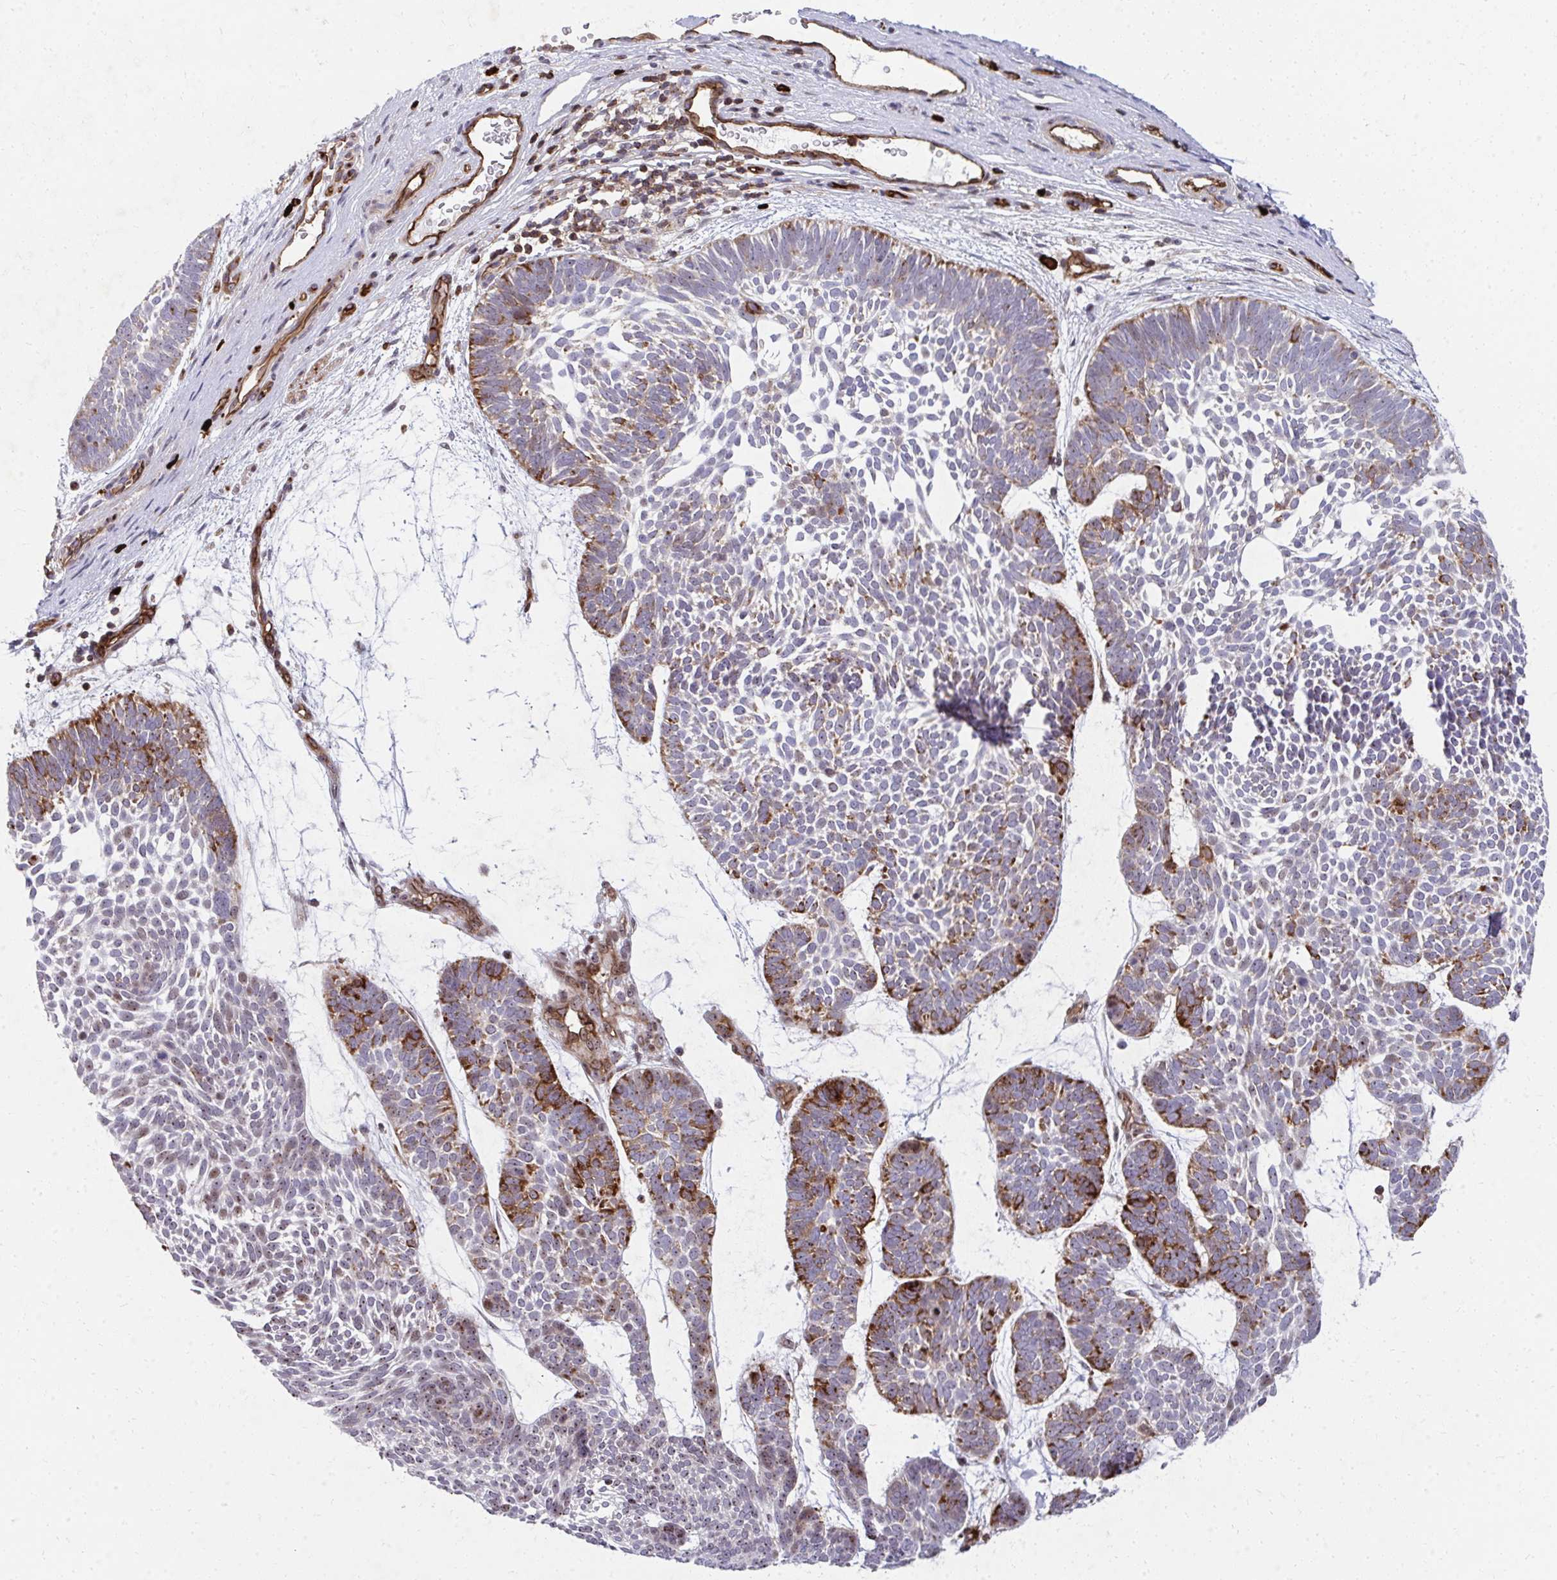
{"staining": {"intensity": "moderate", "quantity": "25%-75%", "location": "cytoplasmic/membranous"}, "tissue": "skin cancer", "cell_type": "Tumor cells", "image_type": "cancer", "snomed": [{"axis": "morphology", "description": "Basal cell carcinoma"}, {"axis": "topography", "description": "Skin"}, {"axis": "topography", "description": "Skin of face"}], "caption": "A medium amount of moderate cytoplasmic/membranous positivity is present in approximately 25%-75% of tumor cells in basal cell carcinoma (skin) tissue.", "gene": "FOXN3", "patient": {"sex": "male", "age": 83}}